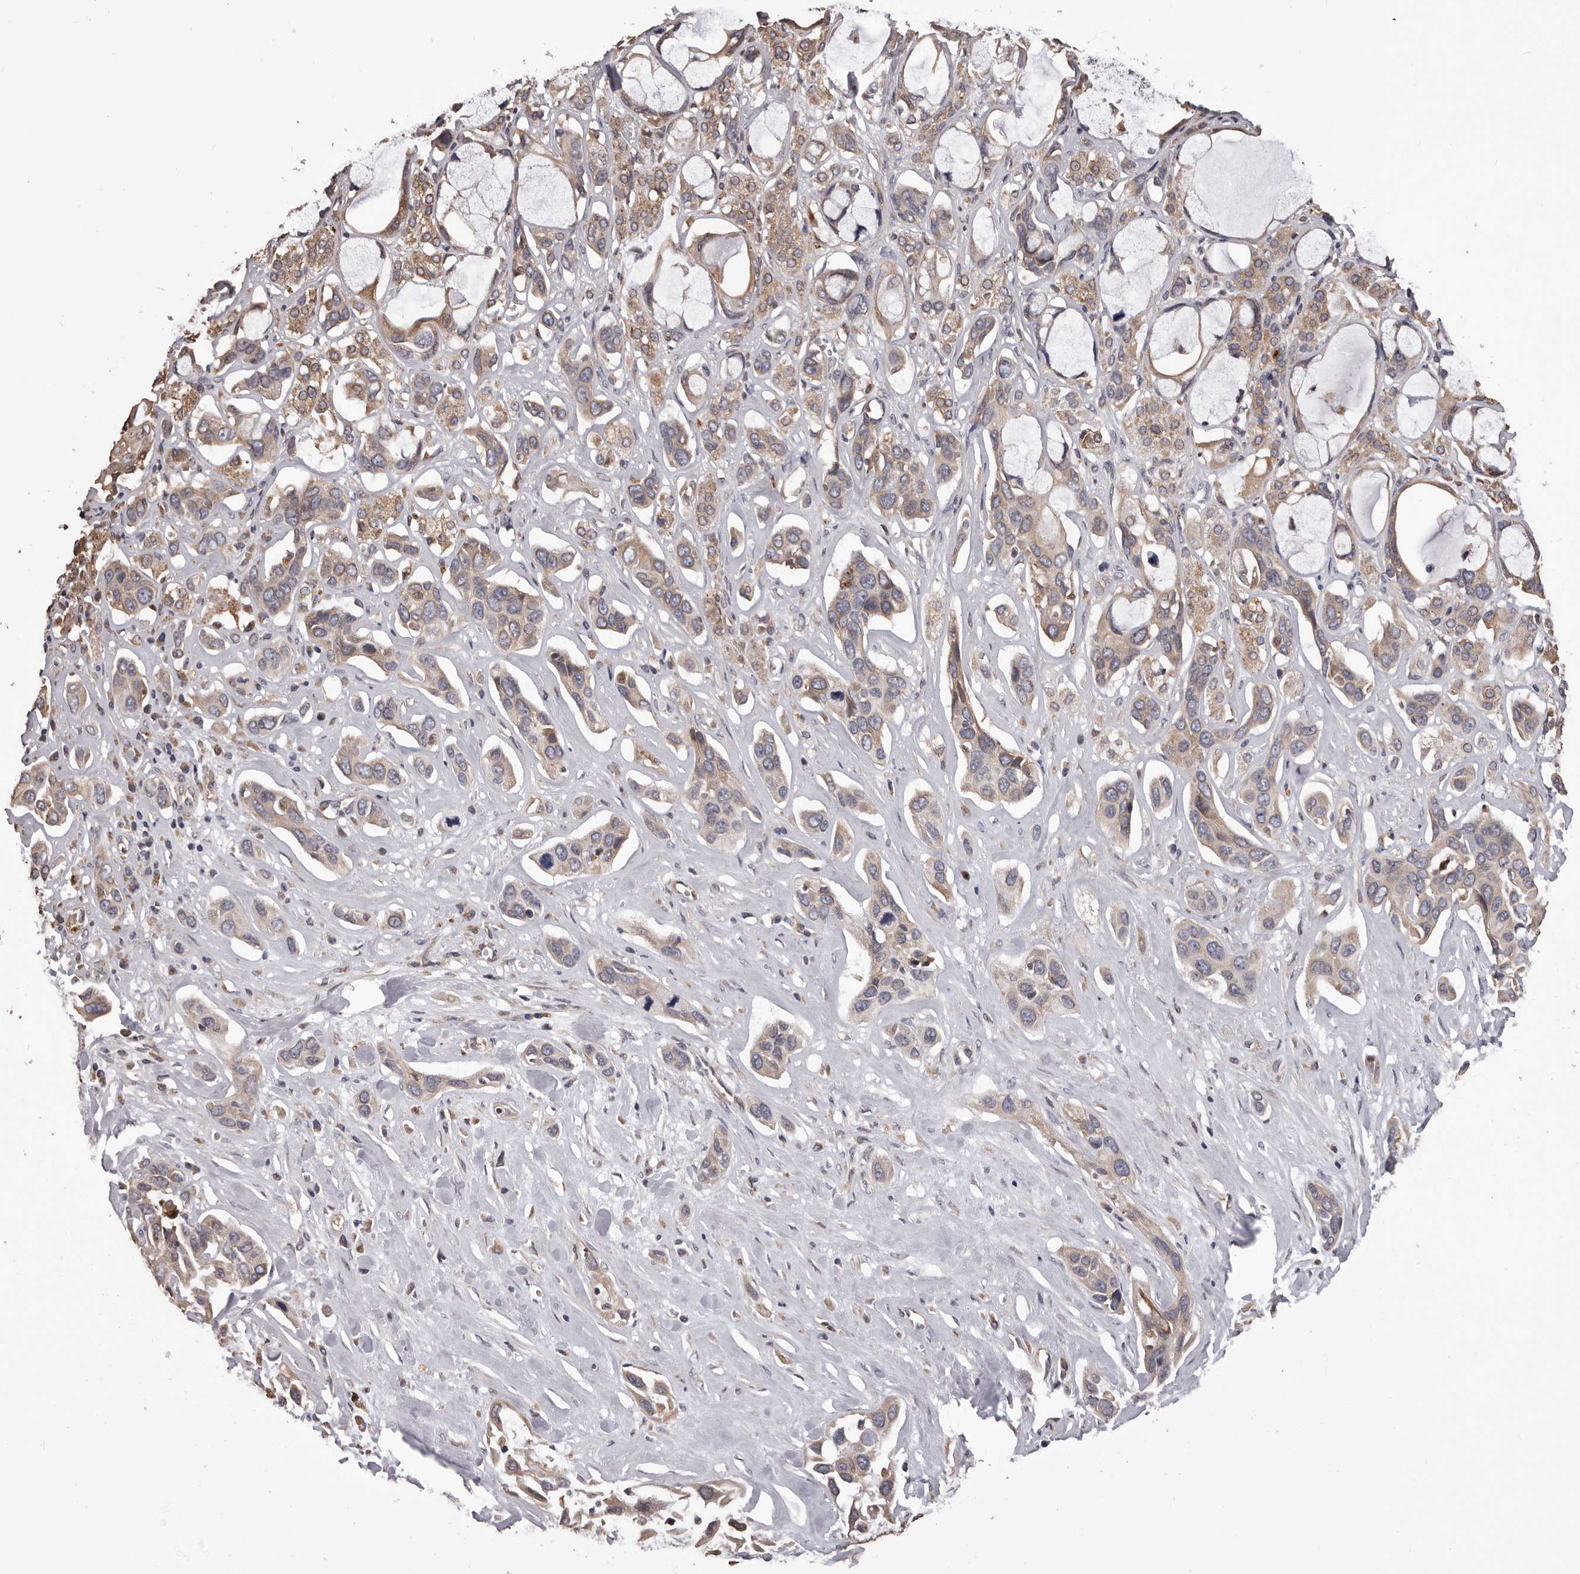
{"staining": {"intensity": "weak", "quantity": "25%-75%", "location": "cytoplasmic/membranous"}, "tissue": "pancreatic cancer", "cell_type": "Tumor cells", "image_type": "cancer", "snomed": [{"axis": "morphology", "description": "Adenocarcinoma, NOS"}, {"axis": "topography", "description": "Pancreas"}], "caption": "Human pancreatic cancer (adenocarcinoma) stained for a protein (brown) displays weak cytoplasmic/membranous positive staining in approximately 25%-75% of tumor cells.", "gene": "CEP104", "patient": {"sex": "female", "age": 60}}